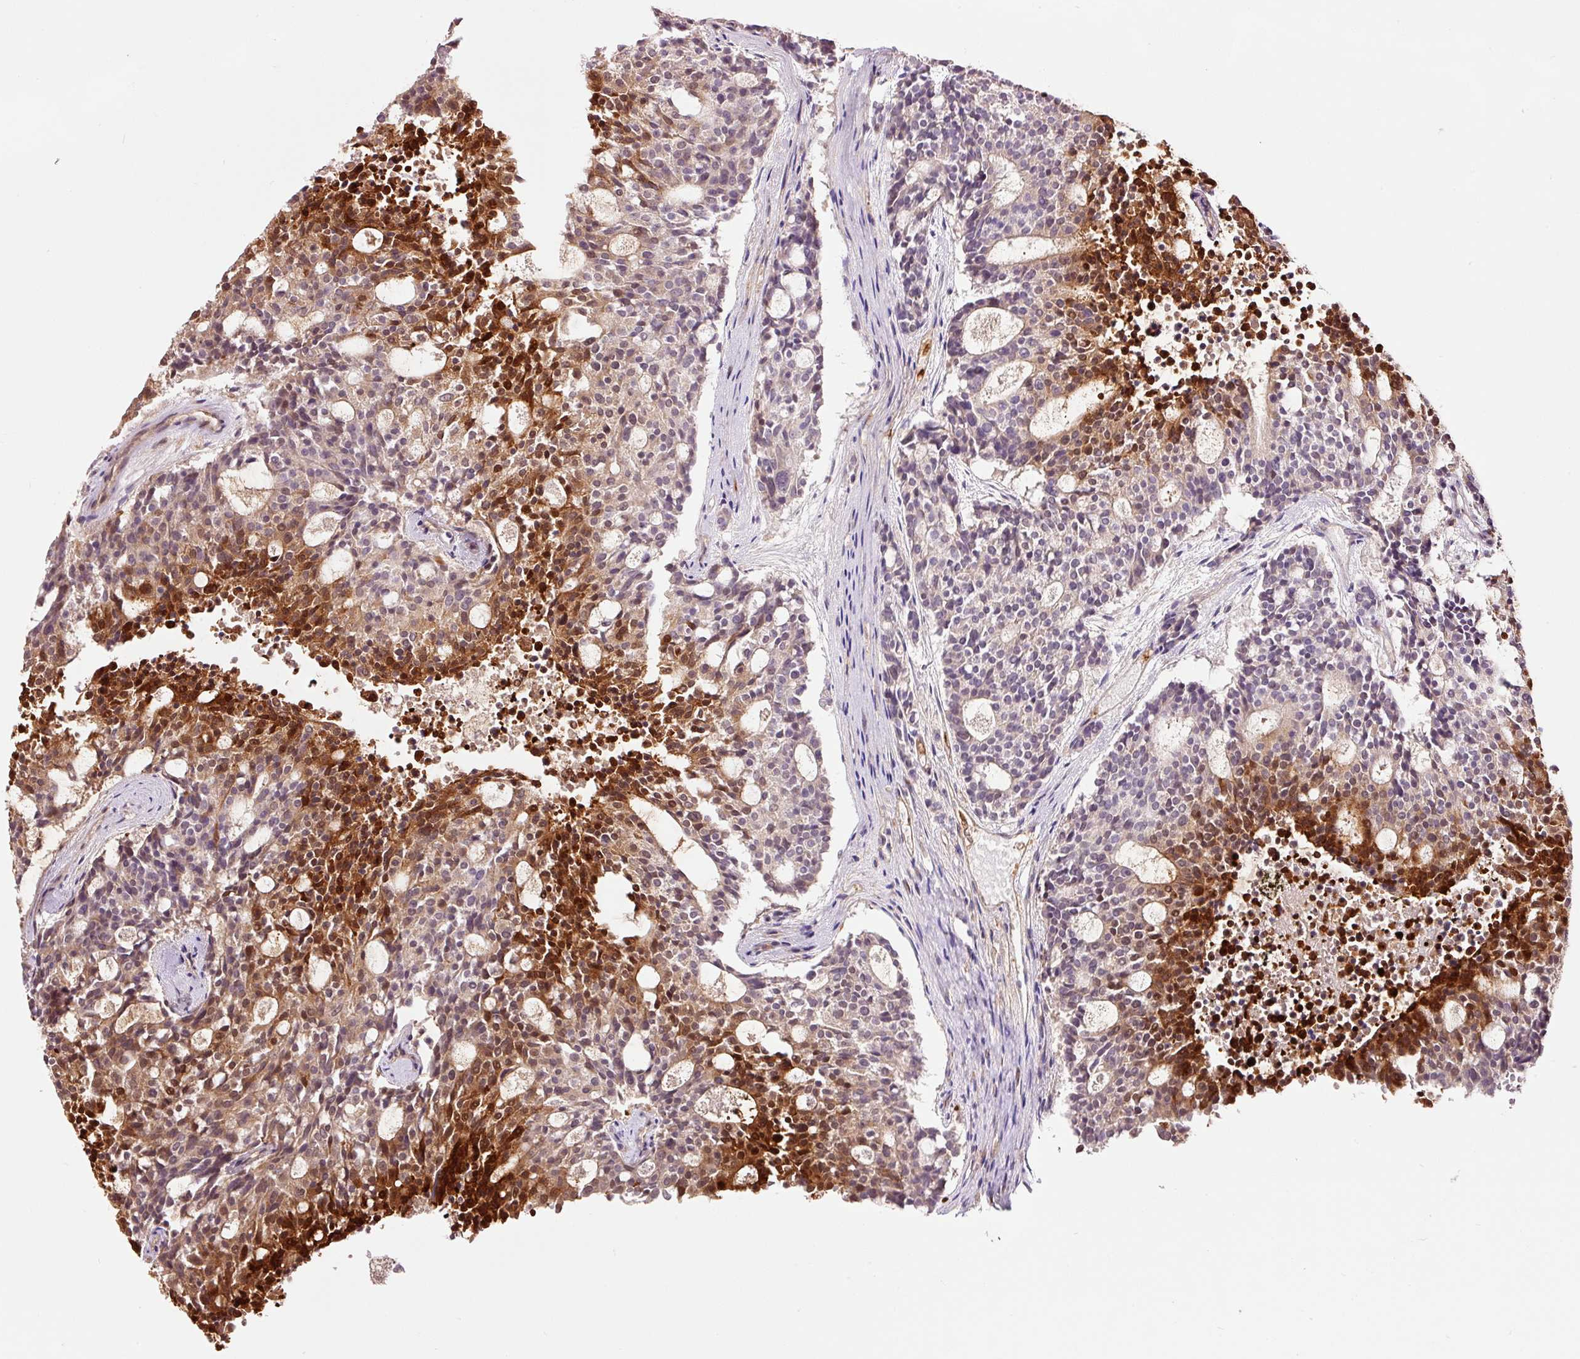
{"staining": {"intensity": "strong", "quantity": "25%-75%", "location": "cytoplasmic/membranous,nuclear"}, "tissue": "carcinoid", "cell_type": "Tumor cells", "image_type": "cancer", "snomed": [{"axis": "morphology", "description": "Carcinoid, malignant, NOS"}, {"axis": "topography", "description": "Pancreas"}], "caption": "DAB immunohistochemical staining of human malignant carcinoid reveals strong cytoplasmic/membranous and nuclear protein expression in about 25%-75% of tumor cells.", "gene": "FBXL14", "patient": {"sex": "female", "age": 54}}